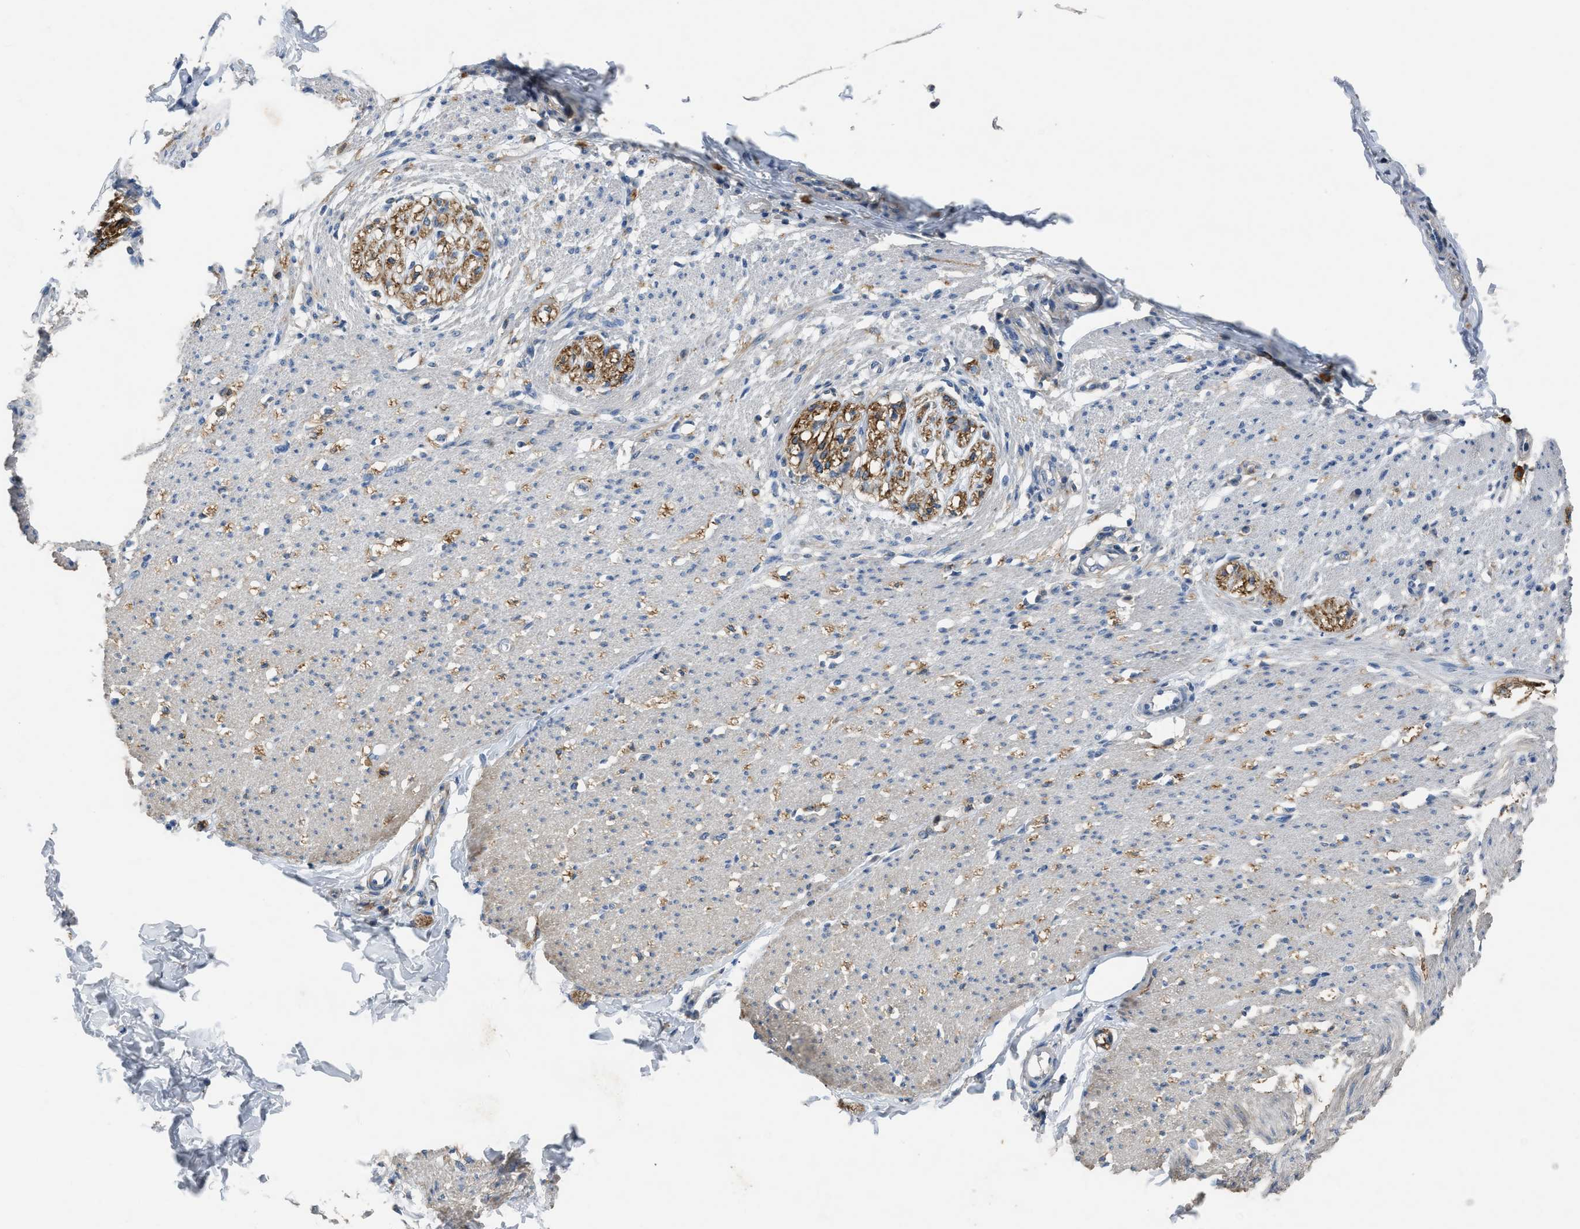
{"staining": {"intensity": "weak", "quantity": "25%-75%", "location": "cytoplasmic/membranous"}, "tissue": "smooth muscle", "cell_type": "Smooth muscle cells", "image_type": "normal", "snomed": [{"axis": "morphology", "description": "Normal tissue, NOS"}, {"axis": "morphology", "description": "Adenocarcinoma, NOS"}, {"axis": "topography", "description": "Colon"}, {"axis": "topography", "description": "Peripheral nerve tissue"}], "caption": "About 25%-75% of smooth muscle cells in normal smooth muscle demonstrate weak cytoplasmic/membranous protein positivity as visualized by brown immunohistochemical staining.", "gene": "OR51E1", "patient": {"sex": "male", "age": 14}}